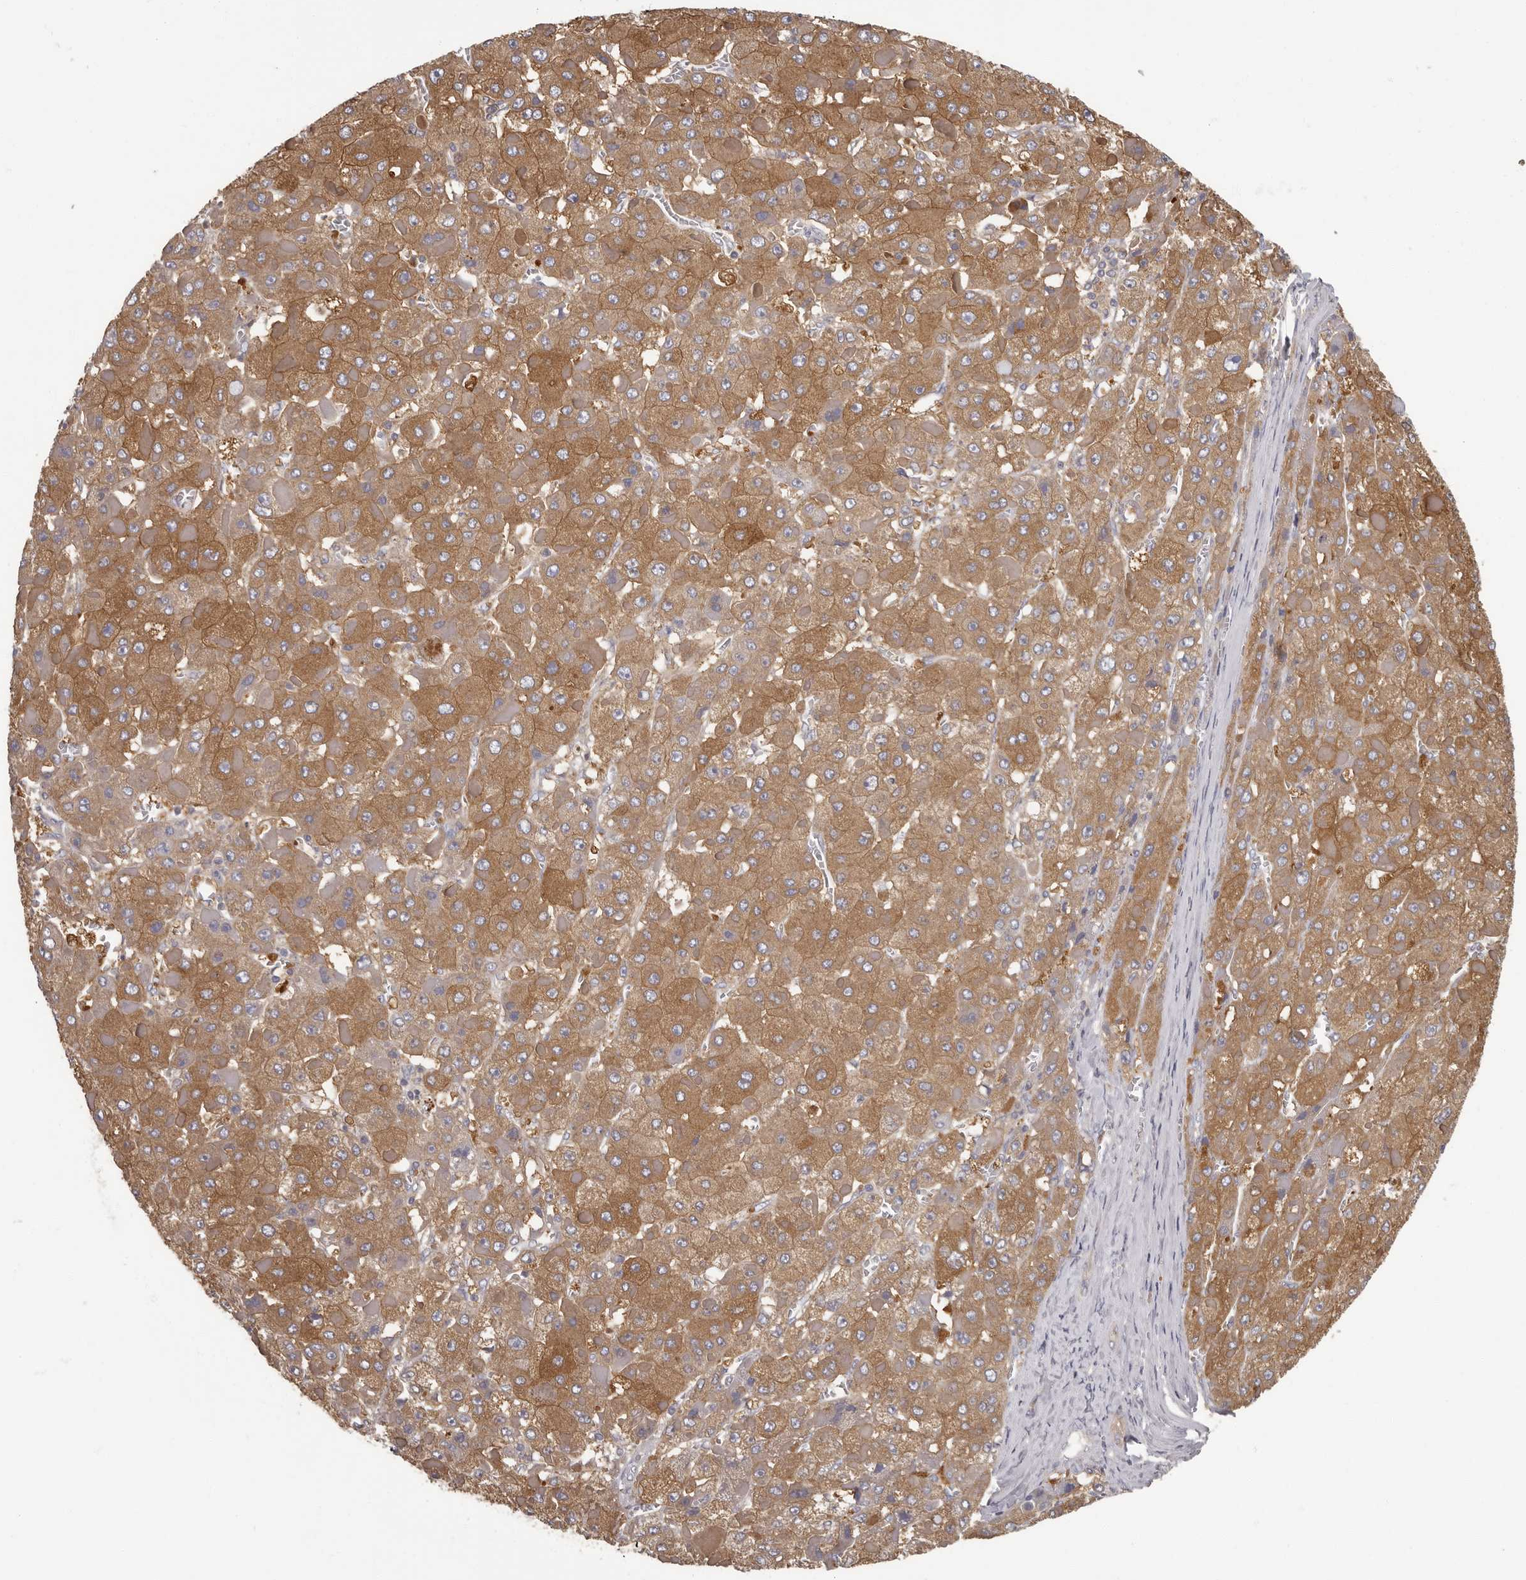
{"staining": {"intensity": "moderate", "quantity": ">75%", "location": "cytoplasmic/membranous"}, "tissue": "liver cancer", "cell_type": "Tumor cells", "image_type": "cancer", "snomed": [{"axis": "morphology", "description": "Carcinoma, Hepatocellular, NOS"}, {"axis": "topography", "description": "Liver"}], "caption": "Tumor cells display medium levels of moderate cytoplasmic/membranous positivity in about >75% of cells in human hepatocellular carcinoma (liver). The protein of interest is shown in brown color, while the nuclei are stained blue.", "gene": "APEH", "patient": {"sex": "female", "age": 73}}